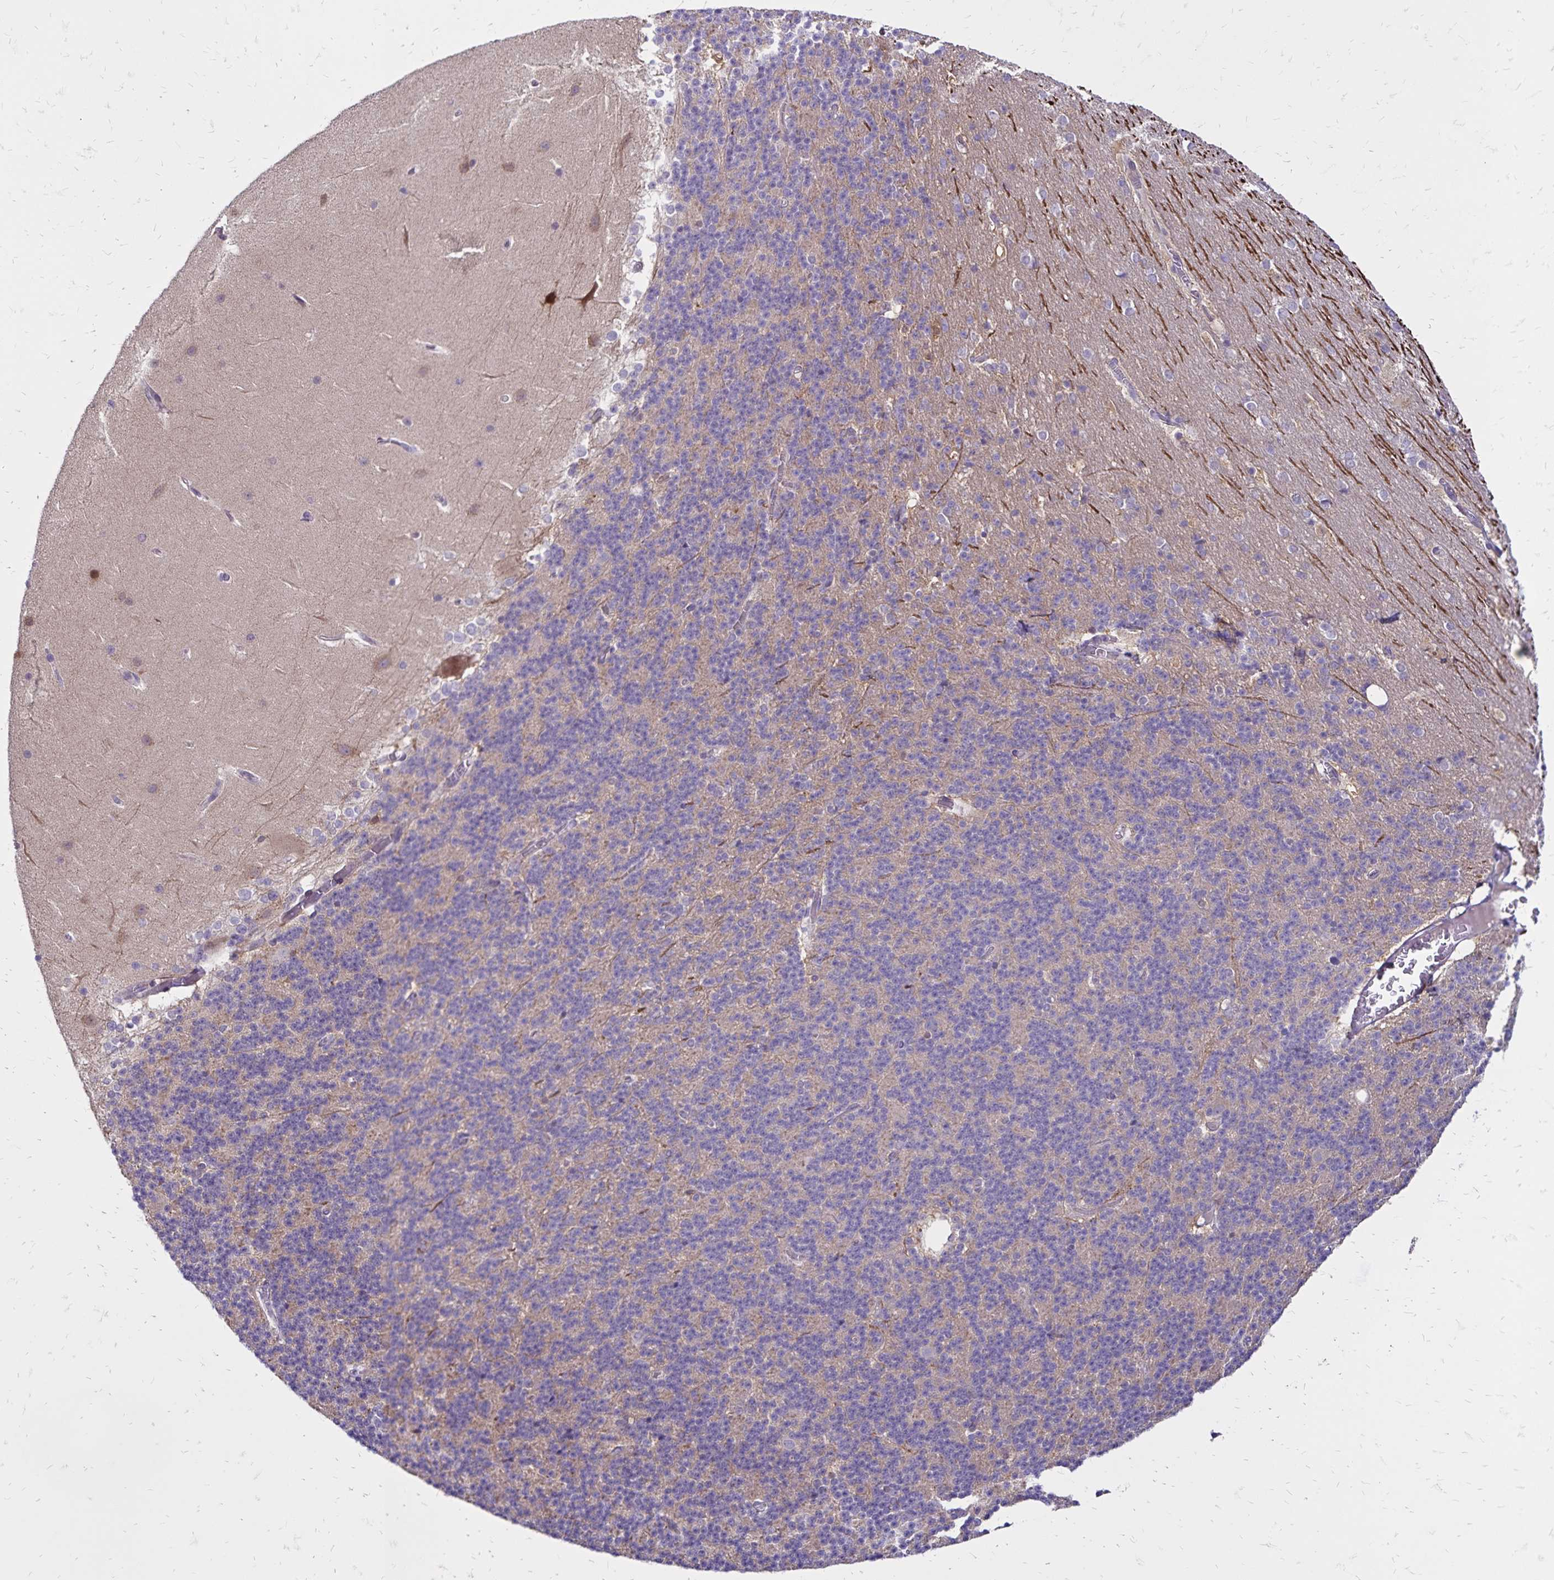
{"staining": {"intensity": "negative", "quantity": "none", "location": "none"}, "tissue": "cerebellum", "cell_type": "Cells in granular layer", "image_type": "normal", "snomed": [{"axis": "morphology", "description": "Normal tissue, NOS"}, {"axis": "topography", "description": "Cerebellum"}], "caption": "The micrograph demonstrates no staining of cells in granular layer in normal cerebellum.", "gene": "FSD1", "patient": {"sex": "female", "age": 19}}